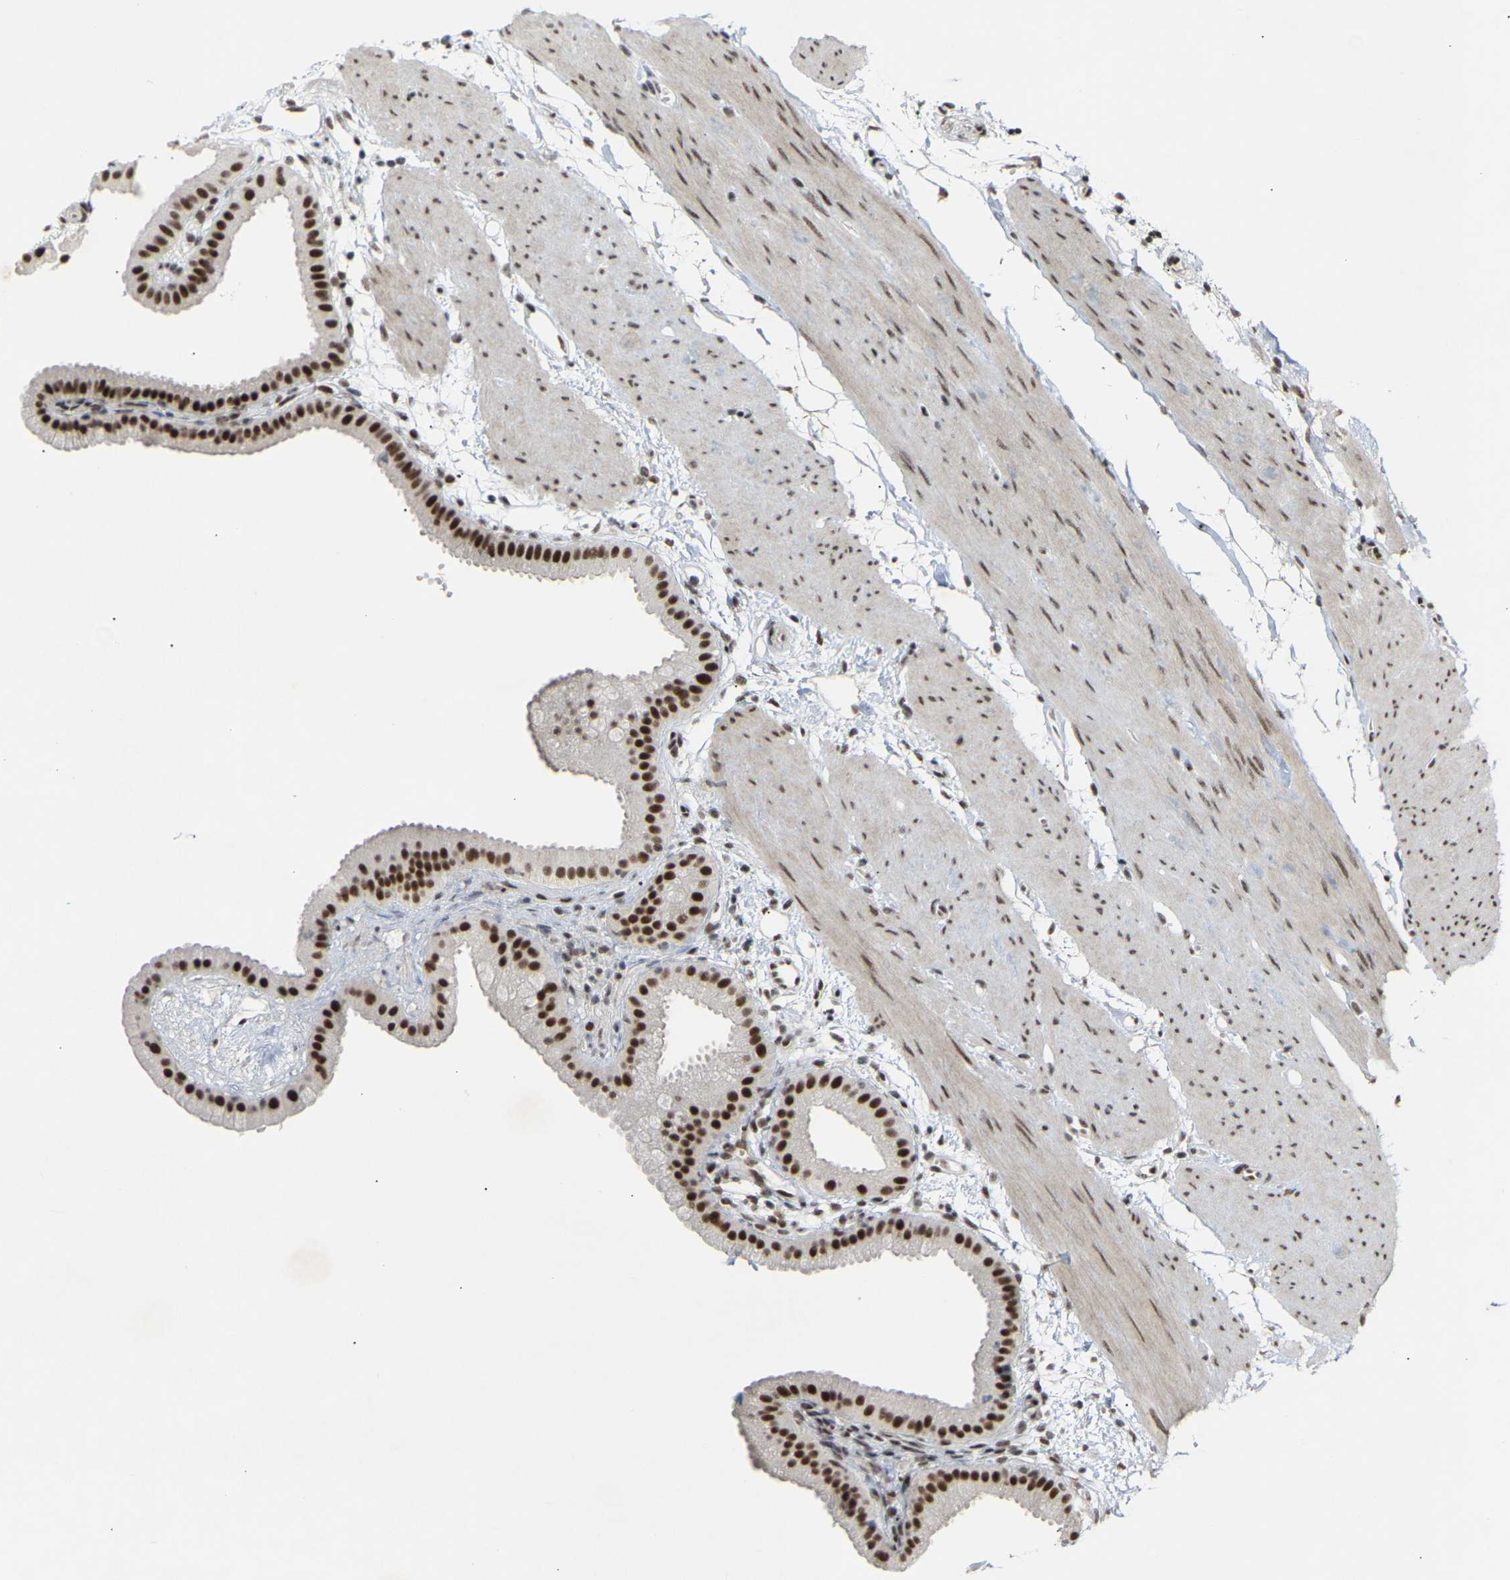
{"staining": {"intensity": "strong", "quantity": ">75%", "location": "nuclear"}, "tissue": "gallbladder", "cell_type": "Glandular cells", "image_type": "normal", "snomed": [{"axis": "morphology", "description": "Normal tissue, NOS"}, {"axis": "topography", "description": "Gallbladder"}], "caption": "An image showing strong nuclear expression in about >75% of glandular cells in normal gallbladder, as visualized by brown immunohistochemical staining.", "gene": "NELFB", "patient": {"sex": "female", "age": 64}}